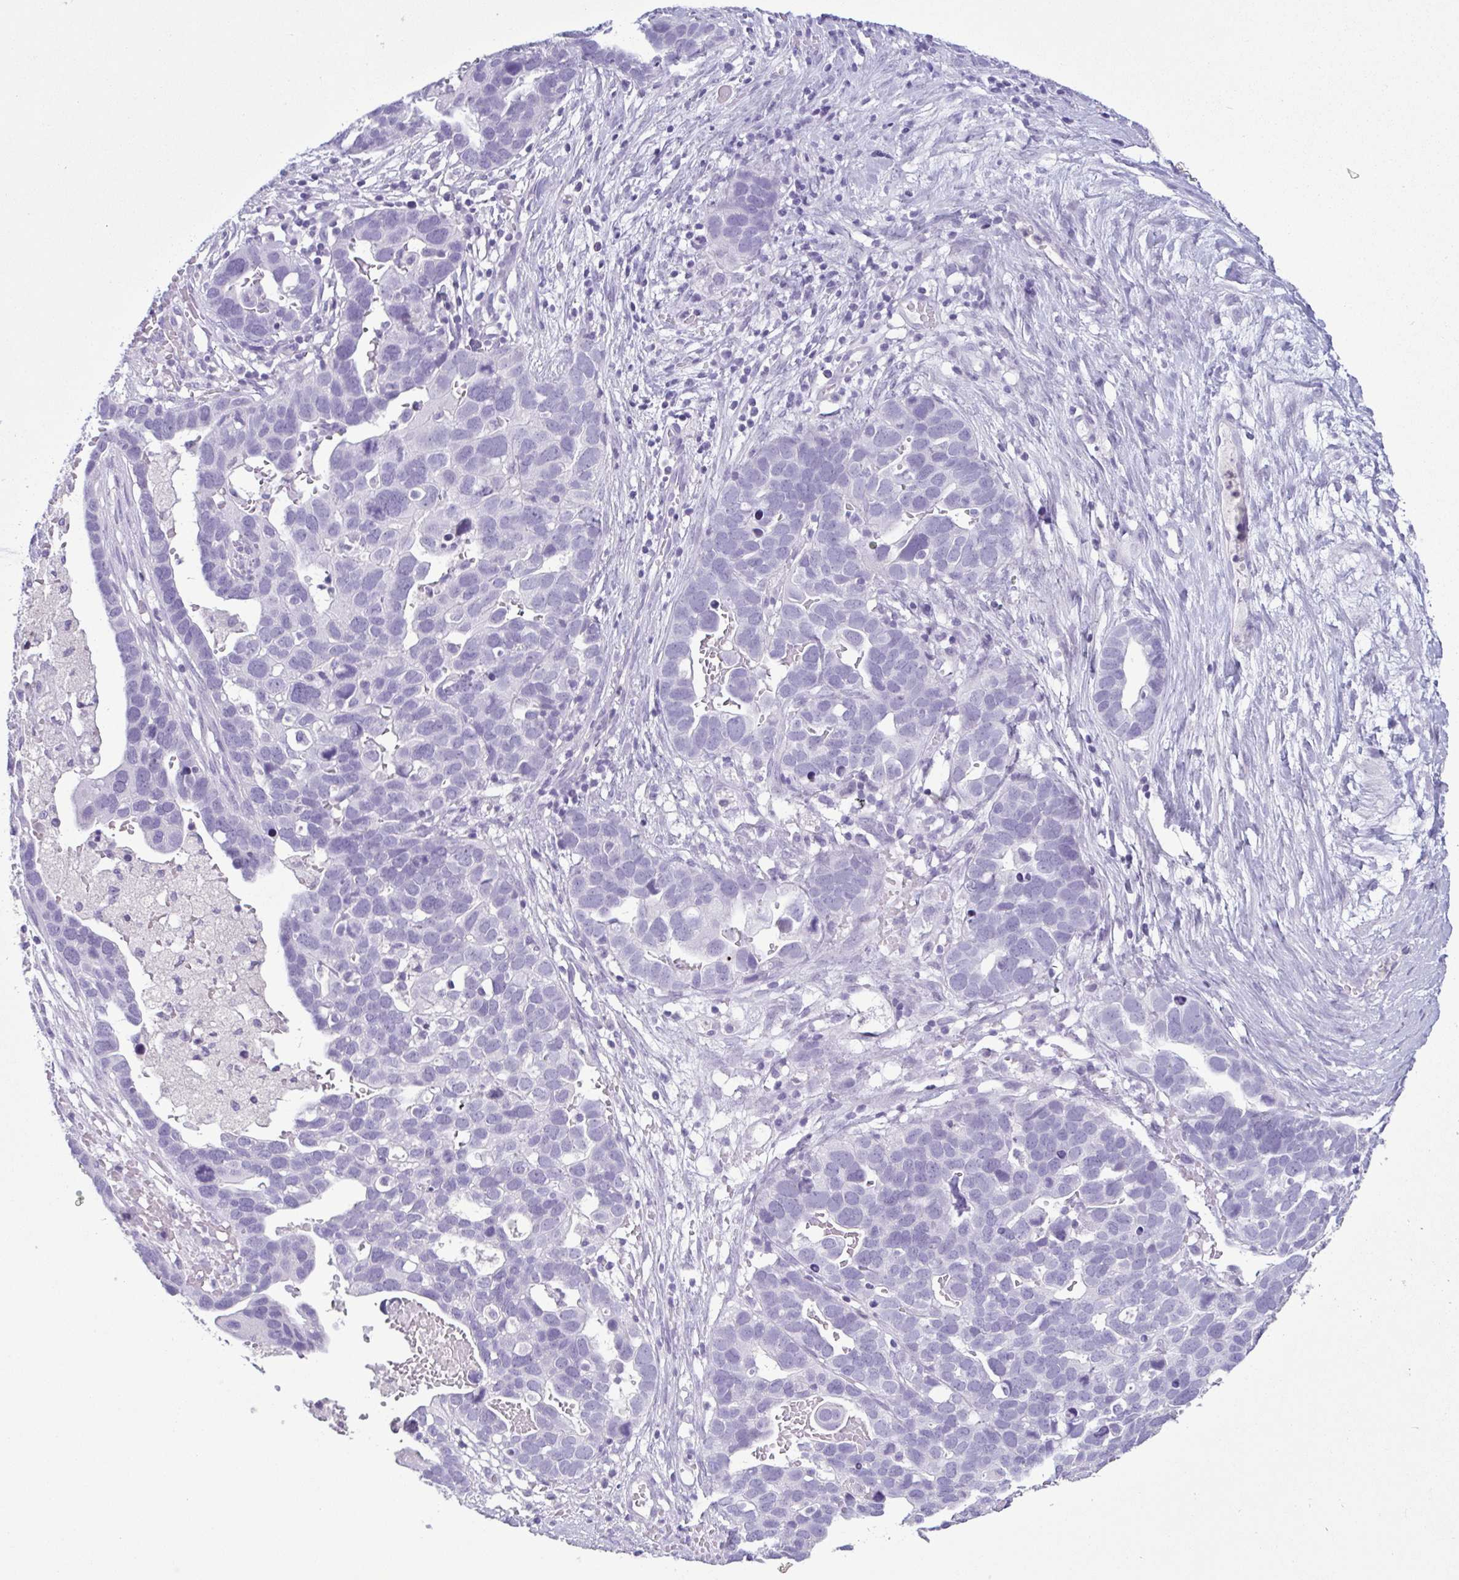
{"staining": {"intensity": "negative", "quantity": "none", "location": "none"}, "tissue": "ovarian cancer", "cell_type": "Tumor cells", "image_type": "cancer", "snomed": [{"axis": "morphology", "description": "Cystadenocarcinoma, serous, NOS"}, {"axis": "topography", "description": "Ovary"}], "caption": "Tumor cells are negative for brown protein staining in serous cystadenocarcinoma (ovarian).", "gene": "LTF", "patient": {"sex": "female", "age": 54}}